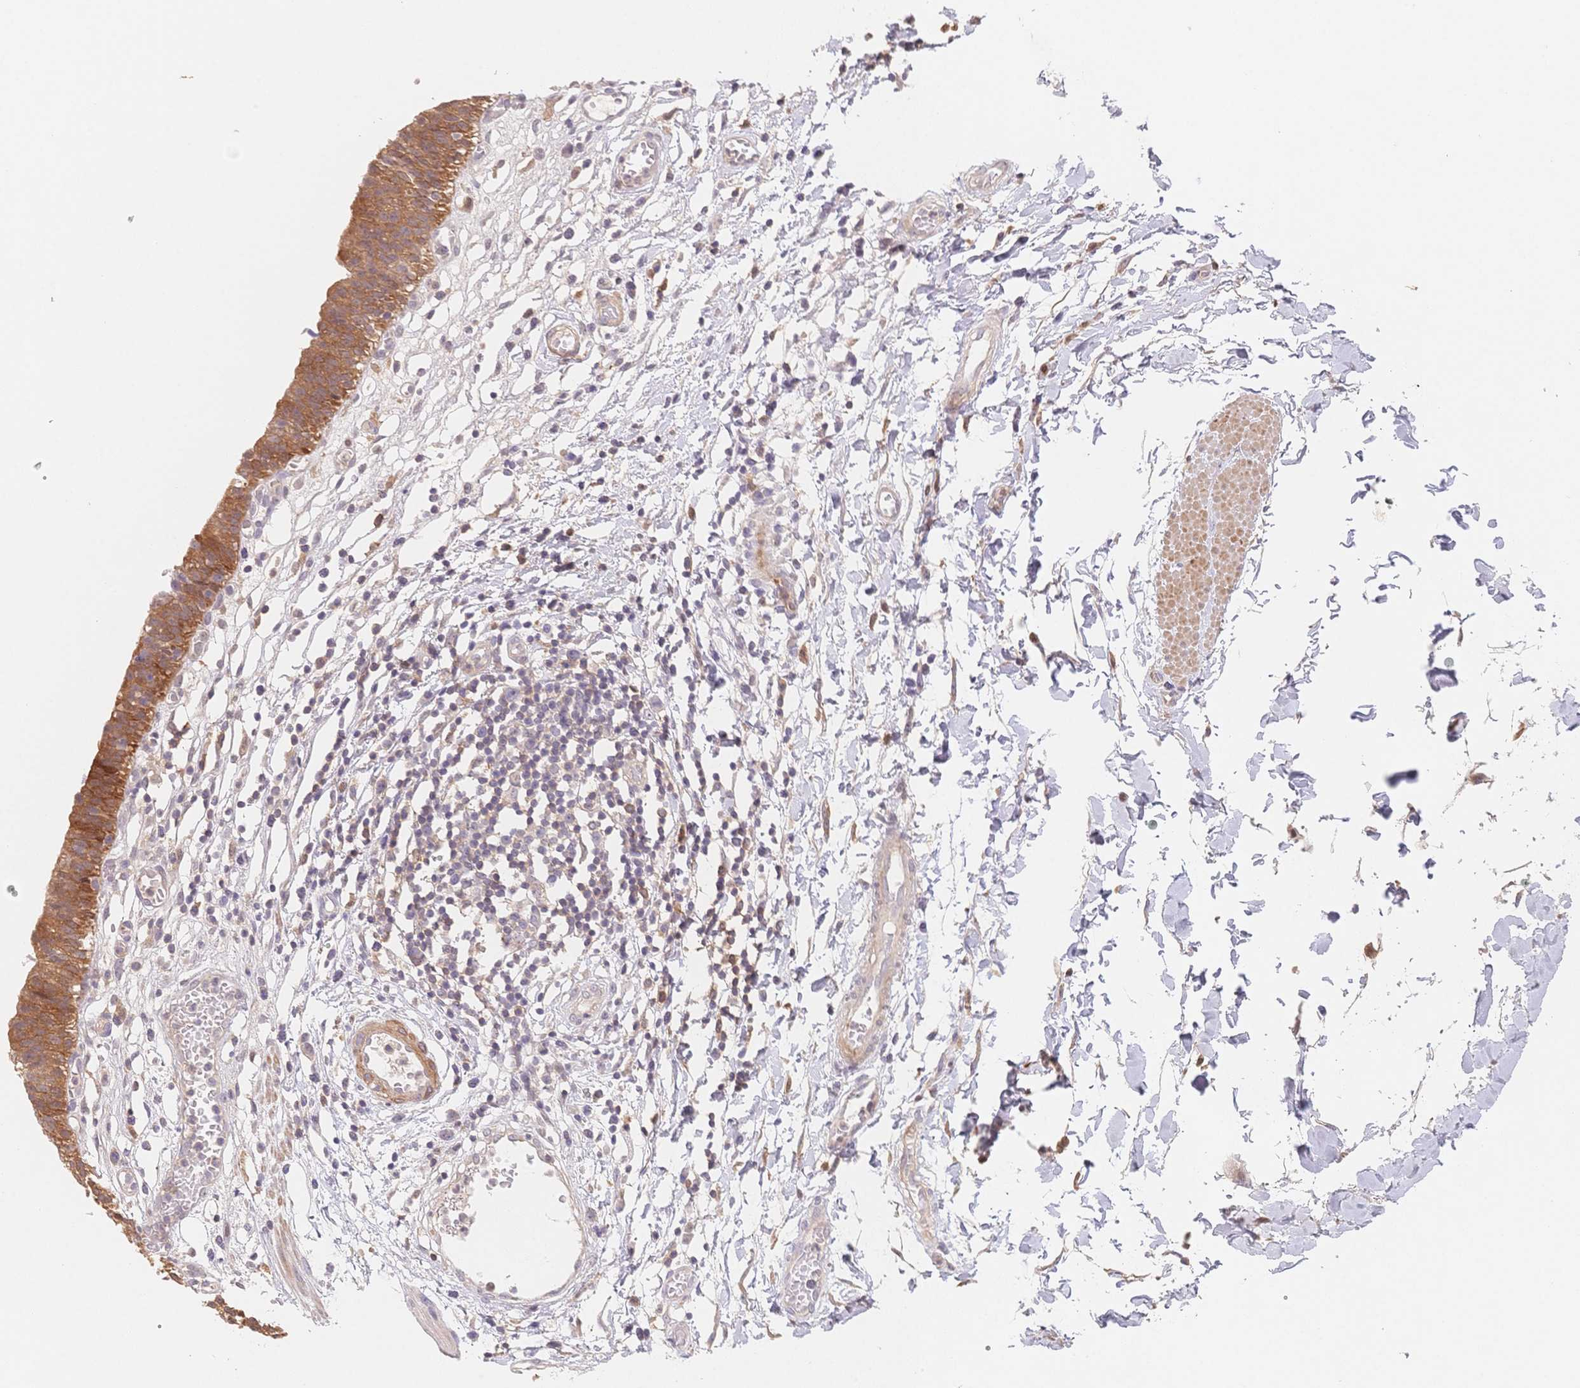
{"staining": {"intensity": "moderate", "quantity": ">75%", "location": "cytoplasmic/membranous"}, "tissue": "urinary bladder", "cell_type": "Urothelial cells", "image_type": "normal", "snomed": [{"axis": "morphology", "description": "Normal tissue, NOS"}, {"axis": "topography", "description": "Urinary bladder"}], "caption": "Immunohistochemical staining of unremarkable urinary bladder displays >75% levels of moderate cytoplasmic/membranous protein staining in approximately >75% of urothelial cells. Nuclei are stained in blue.", "gene": "C12orf75", "patient": {"sex": "male", "age": 64}}